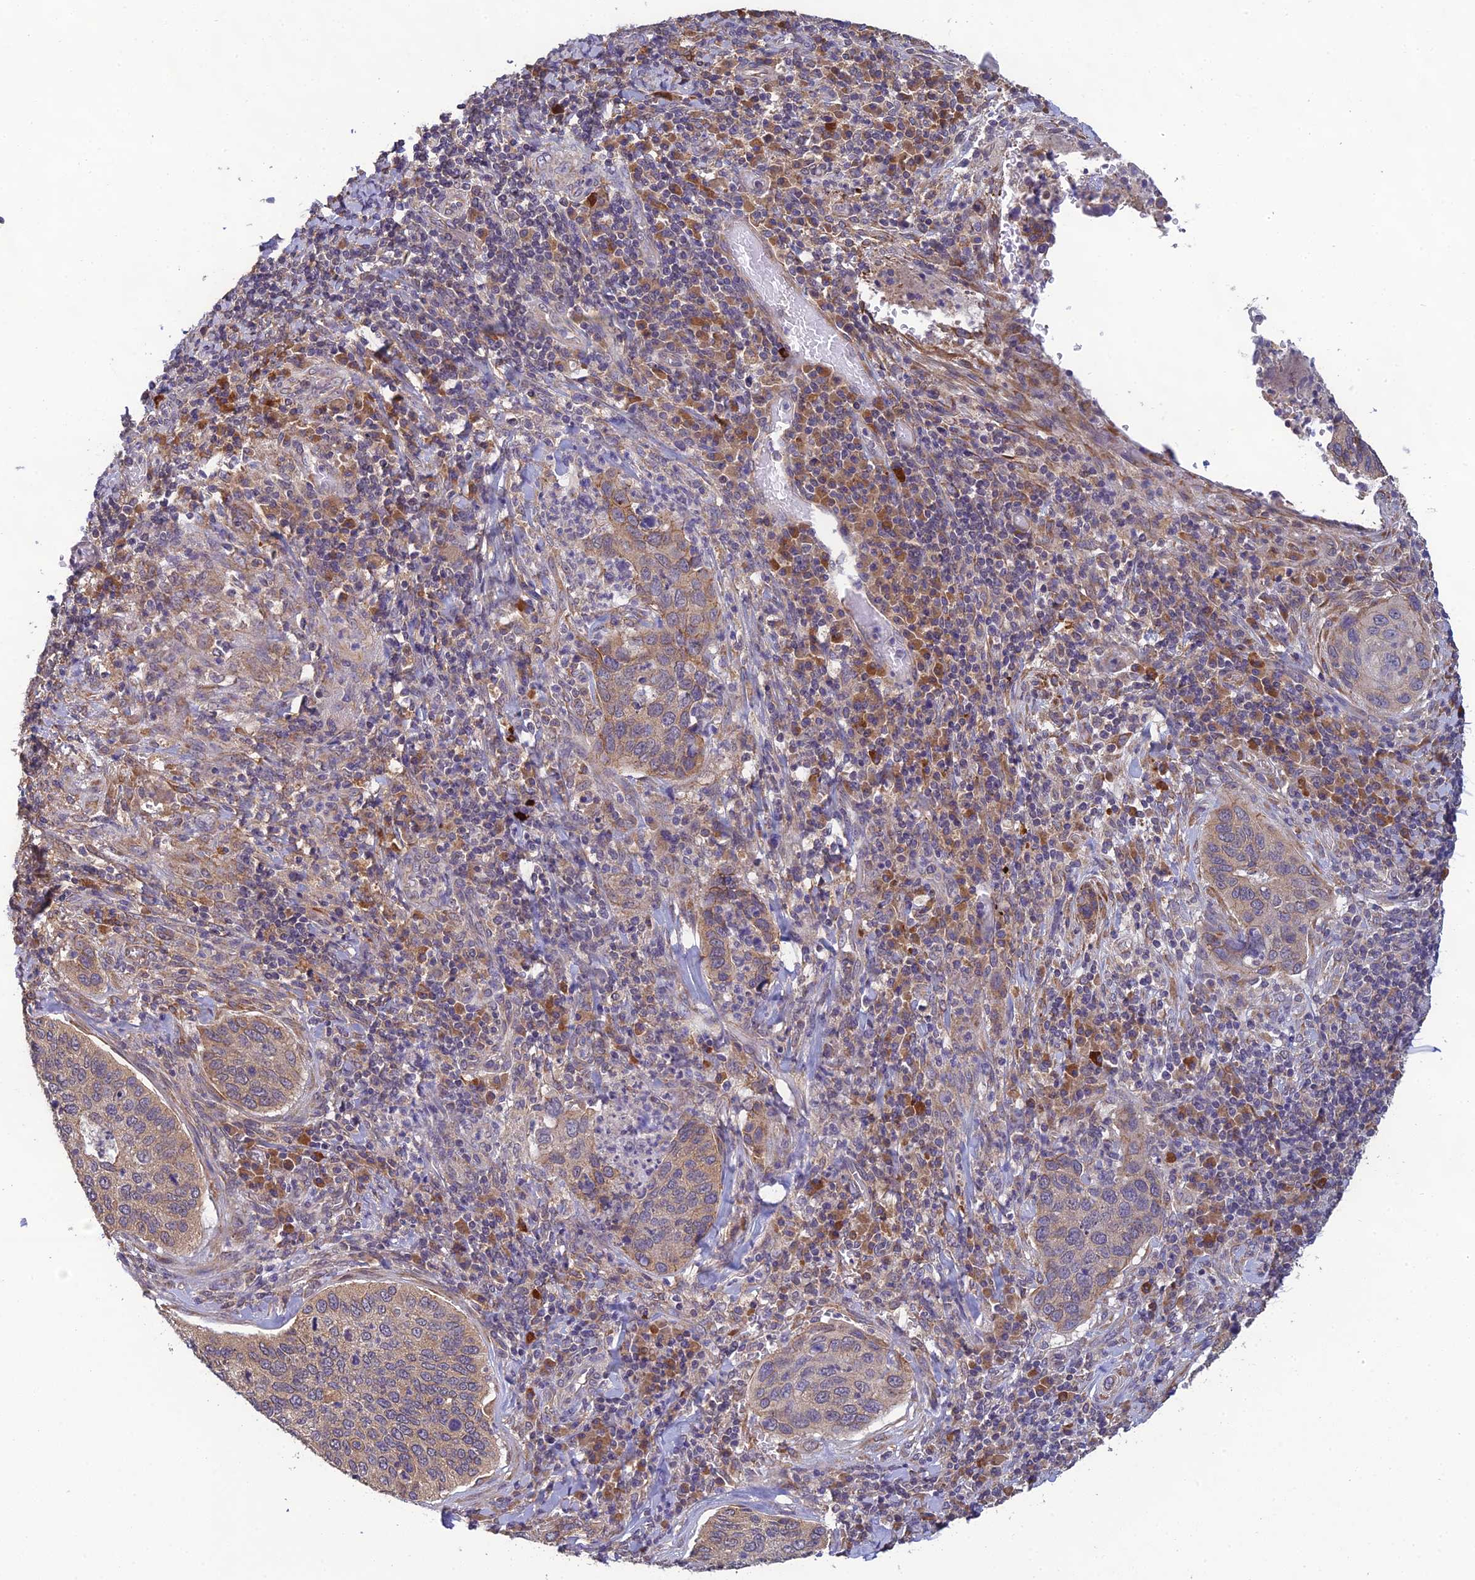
{"staining": {"intensity": "weak", "quantity": ">75%", "location": "cytoplasmic/membranous"}, "tissue": "cervical cancer", "cell_type": "Tumor cells", "image_type": "cancer", "snomed": [{"axis": "morphology", "description": "Squamous cell carcinoma, NOS"}, {"axis": "topography", "description": "Cervix"}], "caption": "Tumor cells reveal low levels of weak cytoplasmic/membranous expression in approximately >75% of cells in cervical squamous cell carcinoma.", "gene": "MRNIP", "patient": {"sex": "female", "age": 53}}